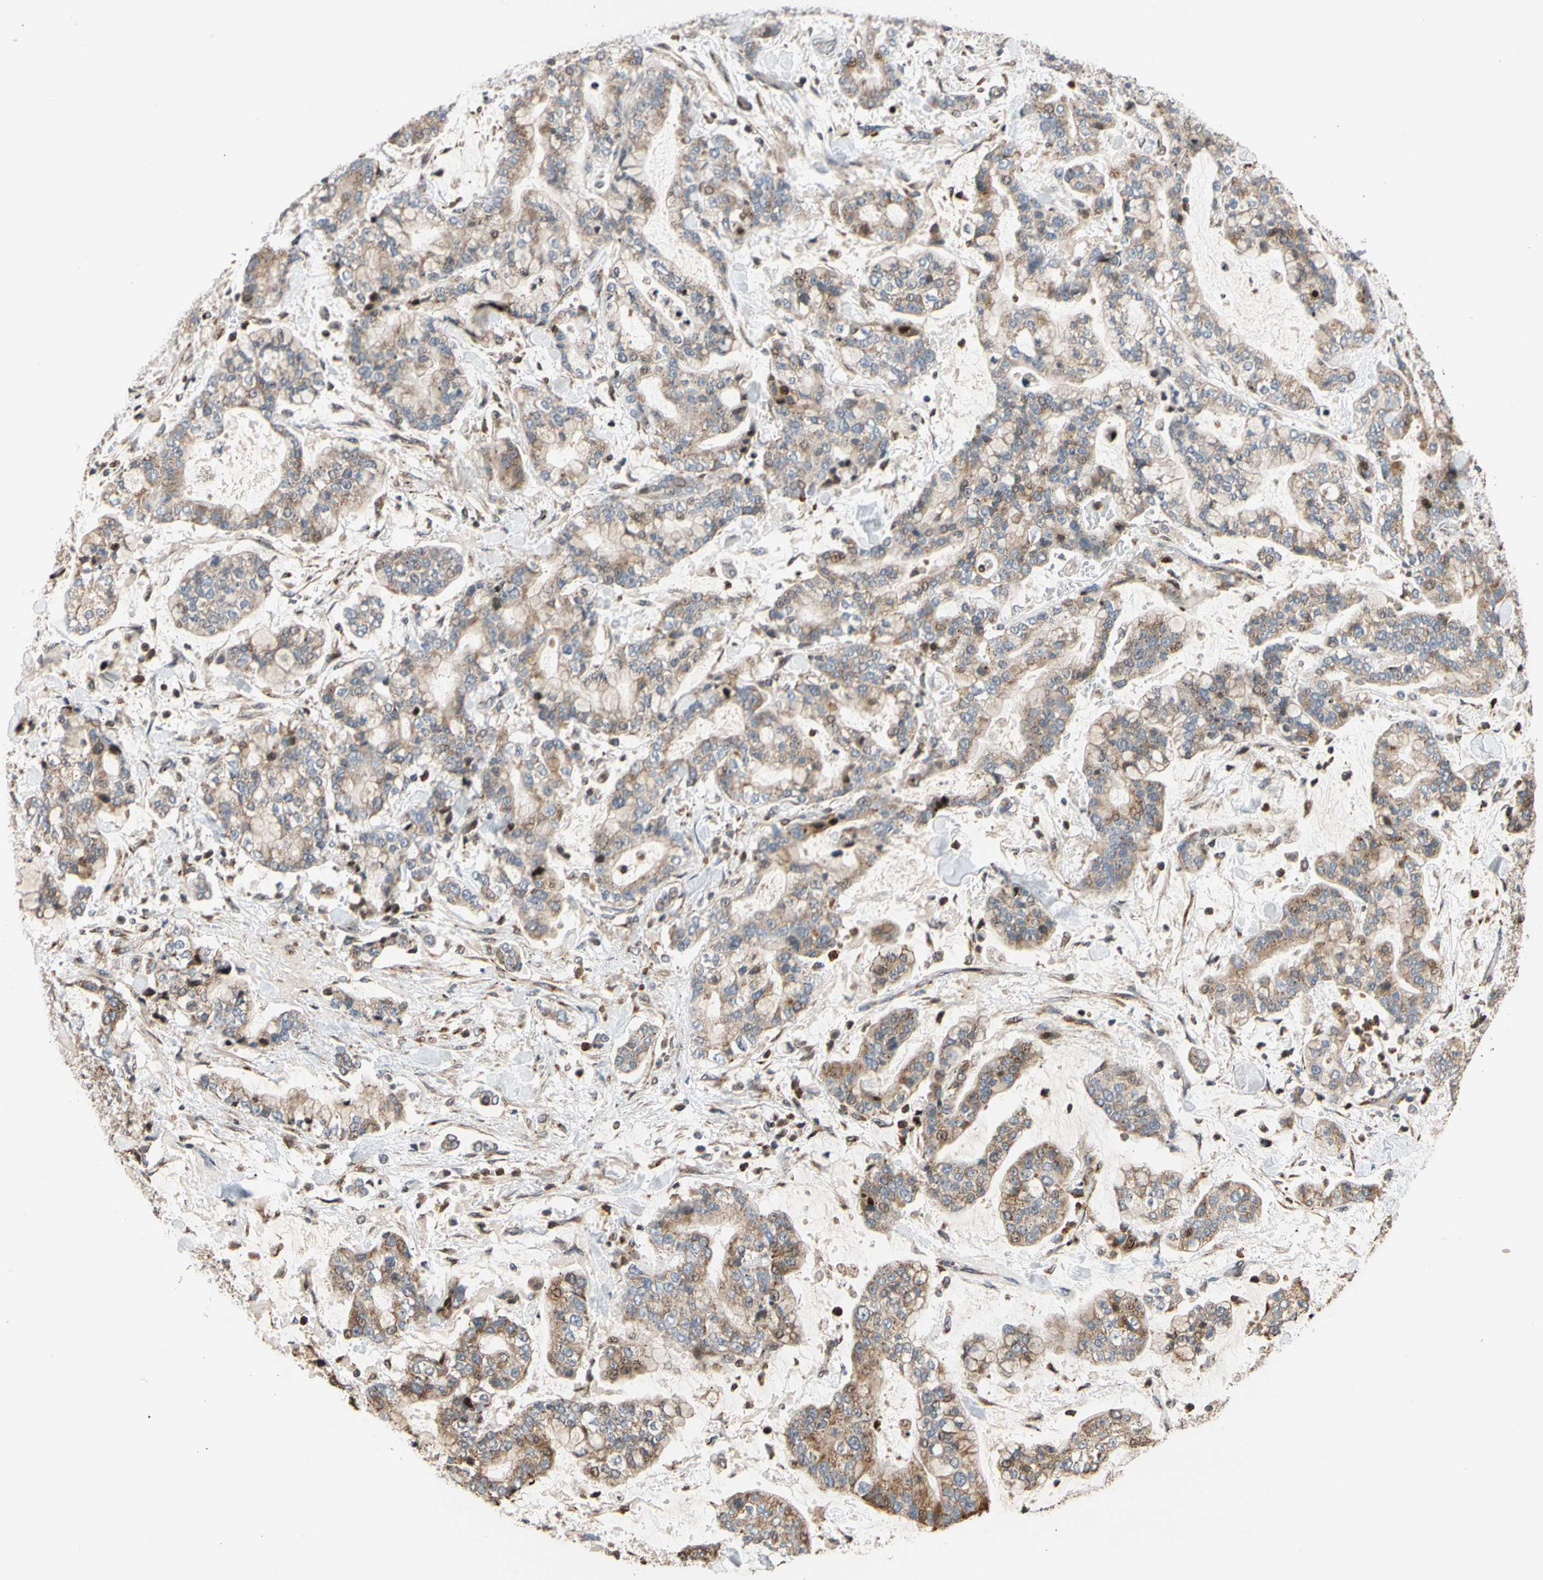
{"staining": {"intensity": "weak", "quantity": "25%-75%", "location": "cytoplasmic/membranous"}, "tissue": "stomach cancer", "cell_type": "Tumor cells", "image_type": "cancer", "snomed": [{"axis": "morphology", "description": "Normal tissue, NOS"}, {"axis": "morphology", "description": "Adenocarcinoma, NOS"}, {"axis": "topography", "description": "Stomach, upper"}, {"axis": "topography", "description": "Stomach"}], "caption": "An IHC photomicrograph of tumor tissue is shown. Protein staining in brown shows weak cytoplasmic/membranous positivity in stomach cancer within tumor cells. The protein of interest is shown in brown color, while the nuclei are stained blue.", "gene": "IP6K2", "patient": {"sex": "male", "age": 76}}